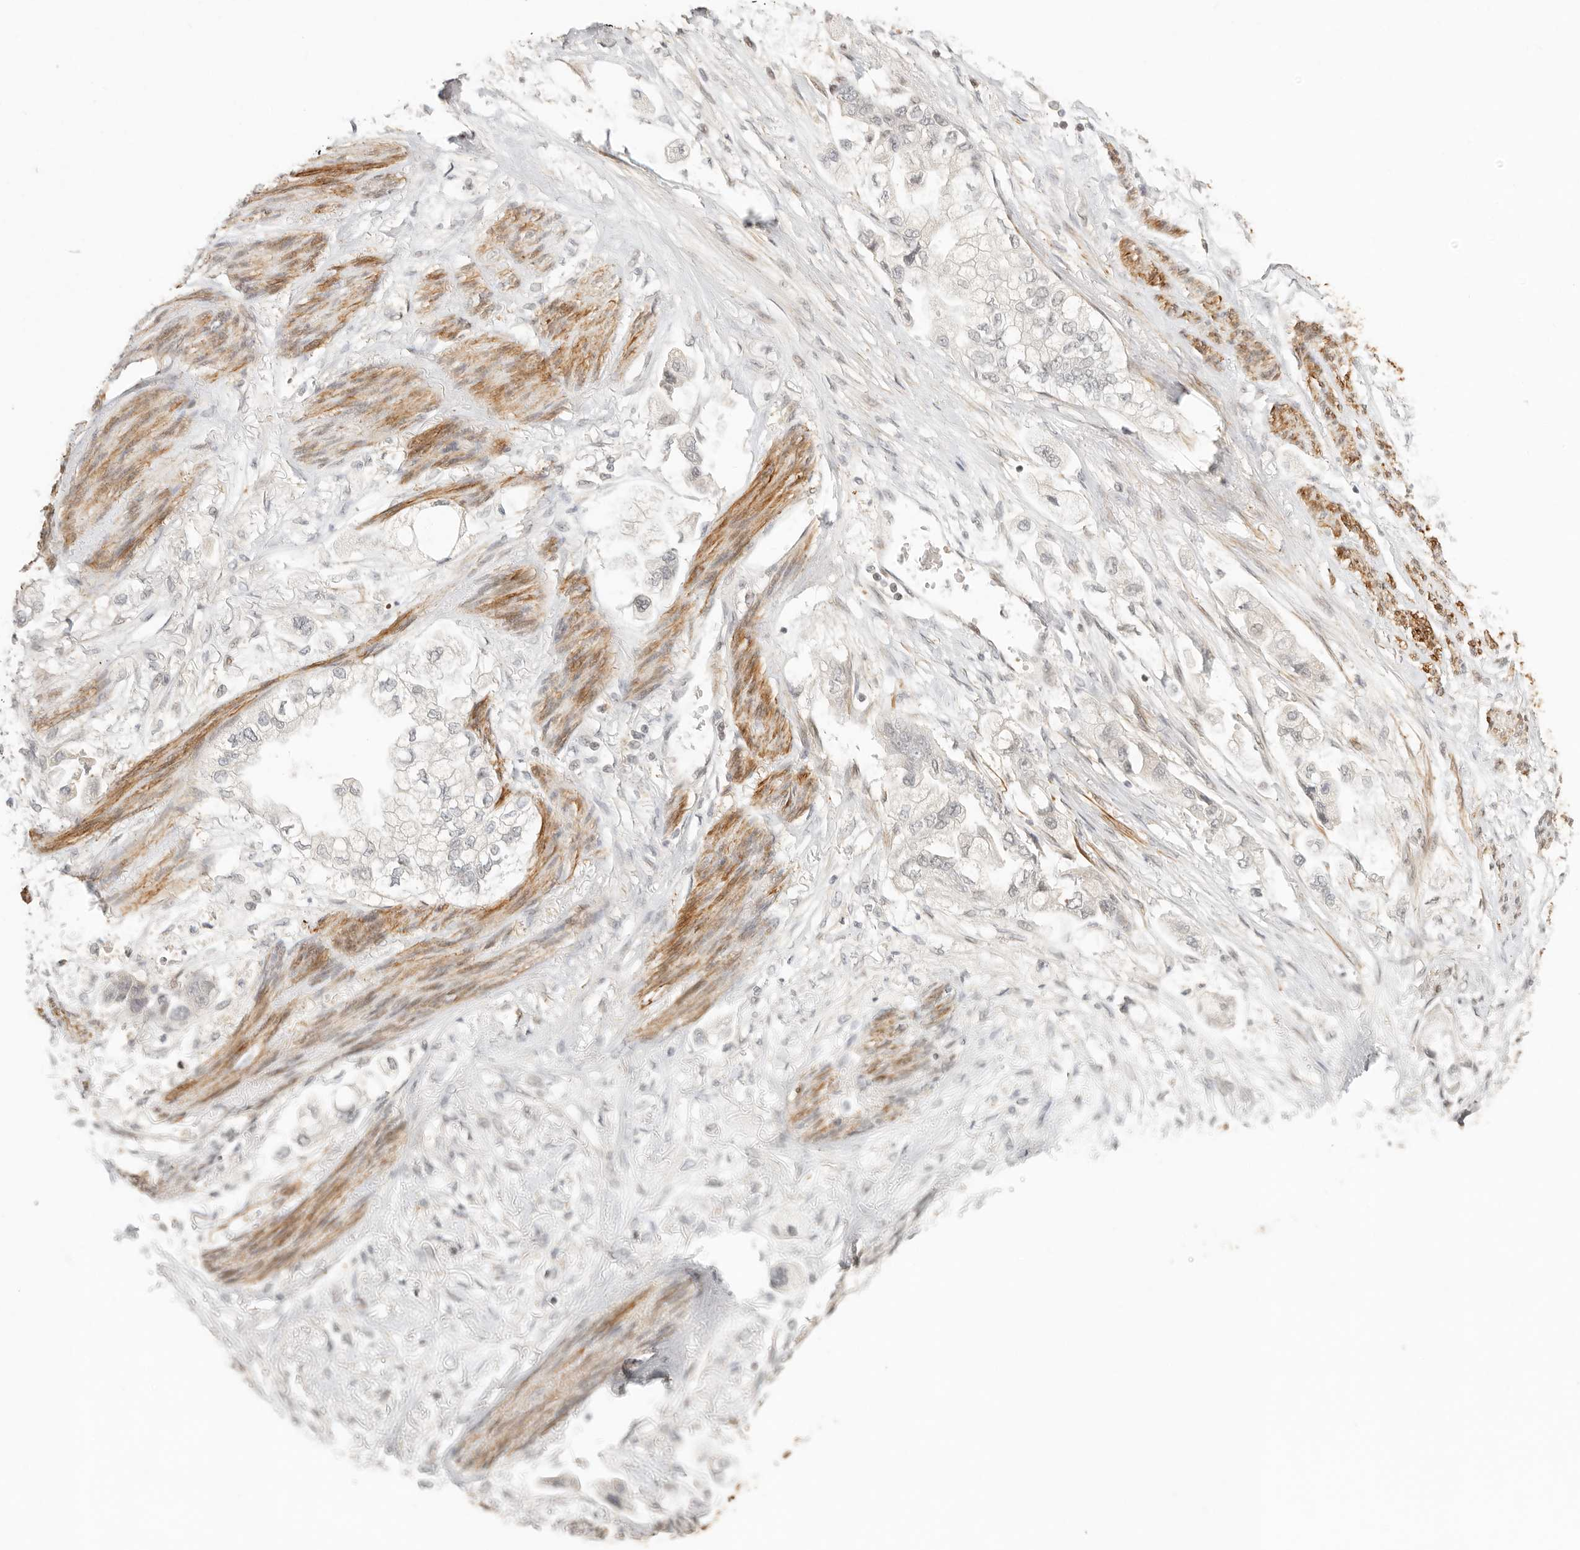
{"staining": {"intensity": "negative", "quantity": "none", "location": "none"}, "tissue": "stomach cancer", "cell_type": "Tumor cells", "image_type": "cancer", "snomed": [{"axis": "morphology", "description": "Adenocarcinoma, NOS"}, {"axis": "topography", "description": "Stomach"}], "caption": "Stomach cancer (adenocarcinoma) stained for a protein using immunohistochemistry displays no staining tumor cells.", "gene": "GABPA", "patient": {"sex": "male", "age": 62}}